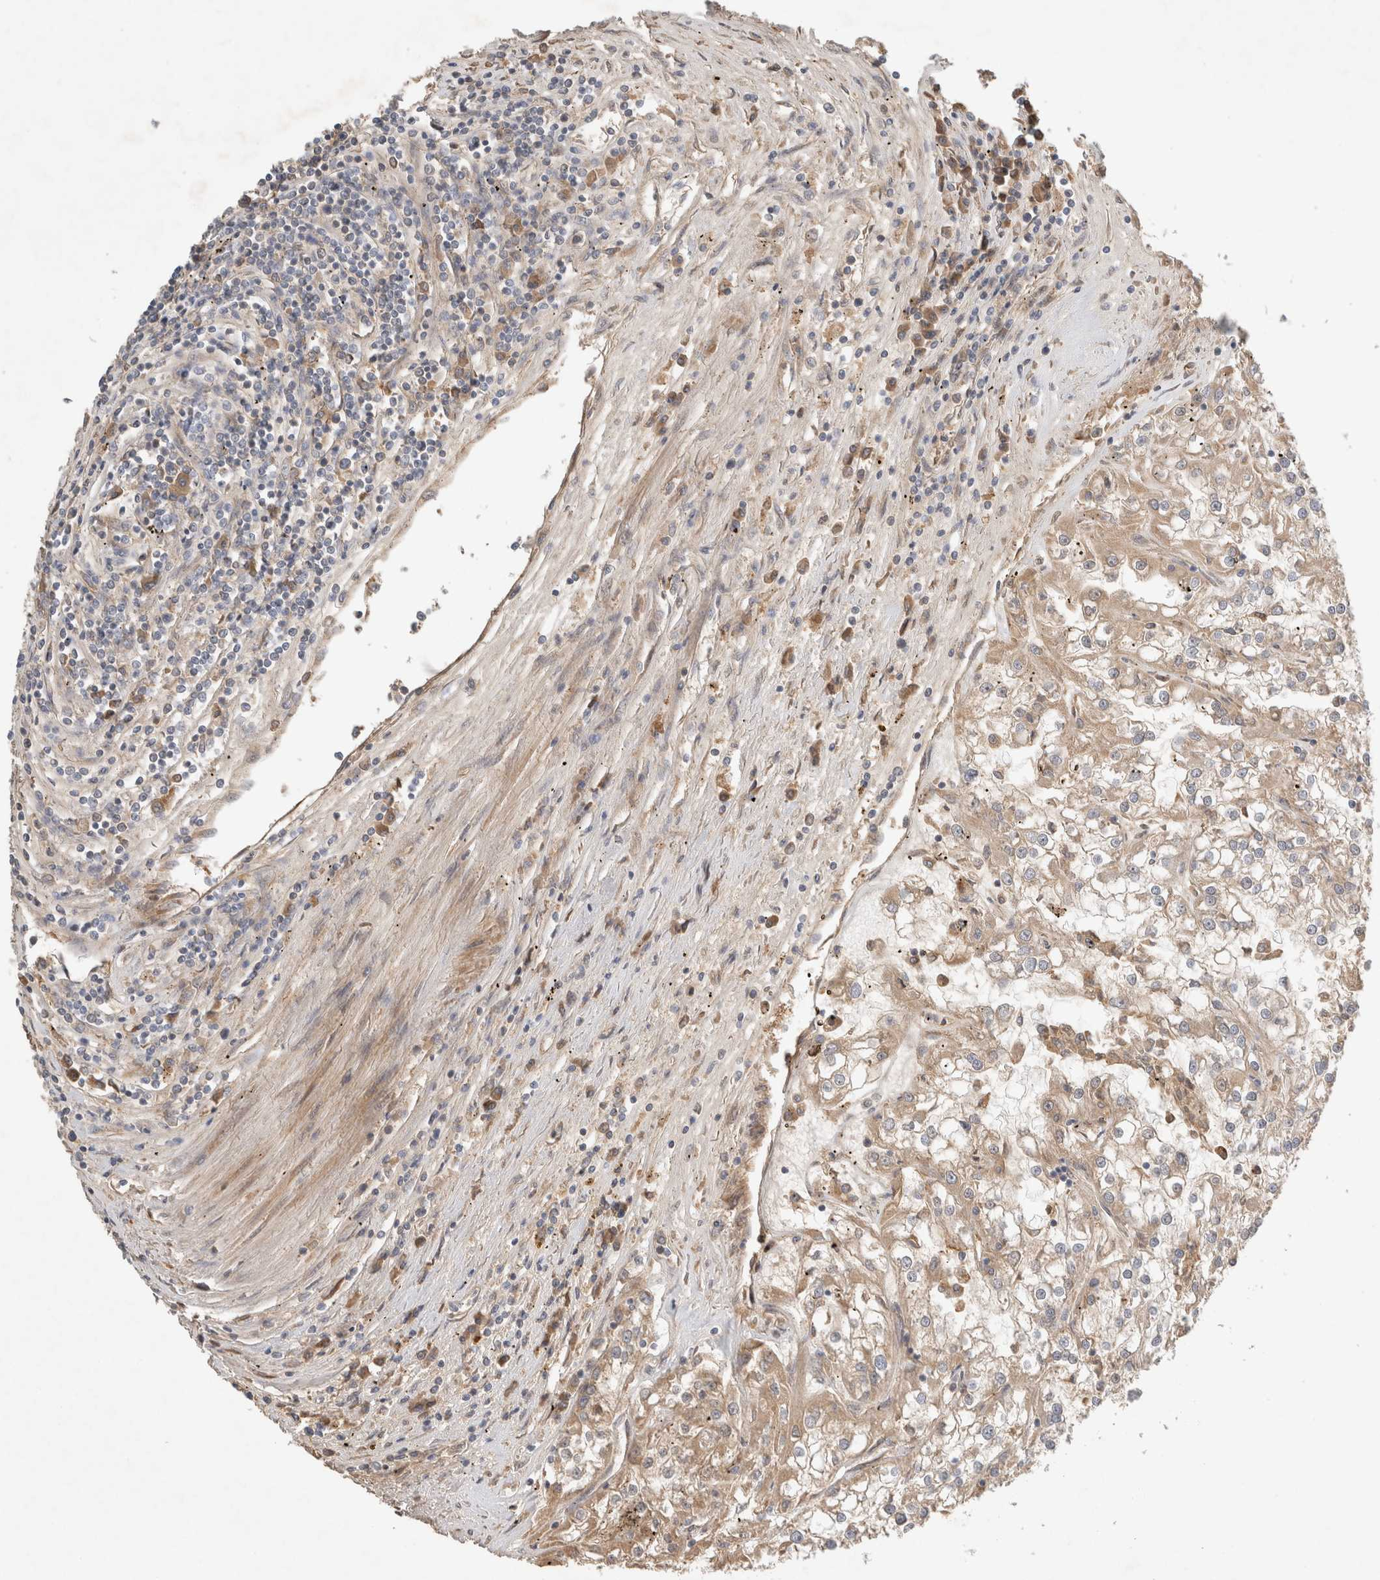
{"staining": {"intensity": "moderate", "quantity": "25%-75%", "location": "cytoplasmic/membranous"}, "tissue": "renal cancer", "cell_type": "Tumor cells", "image_type": "cancer", "snomed": [{"axis": "morphology", "description": "Adenocarcinoma, NOS"}, {"axis": "topography", "description": "Kidney"}], "caption": "A medium amount of moderate cytoplasmic/membranous staining is present in approximately 25%-75% of tumor cells in renal cancer tissue.", "gene": "ARMC9", "patient": {"sex": "female", "age": 52}}